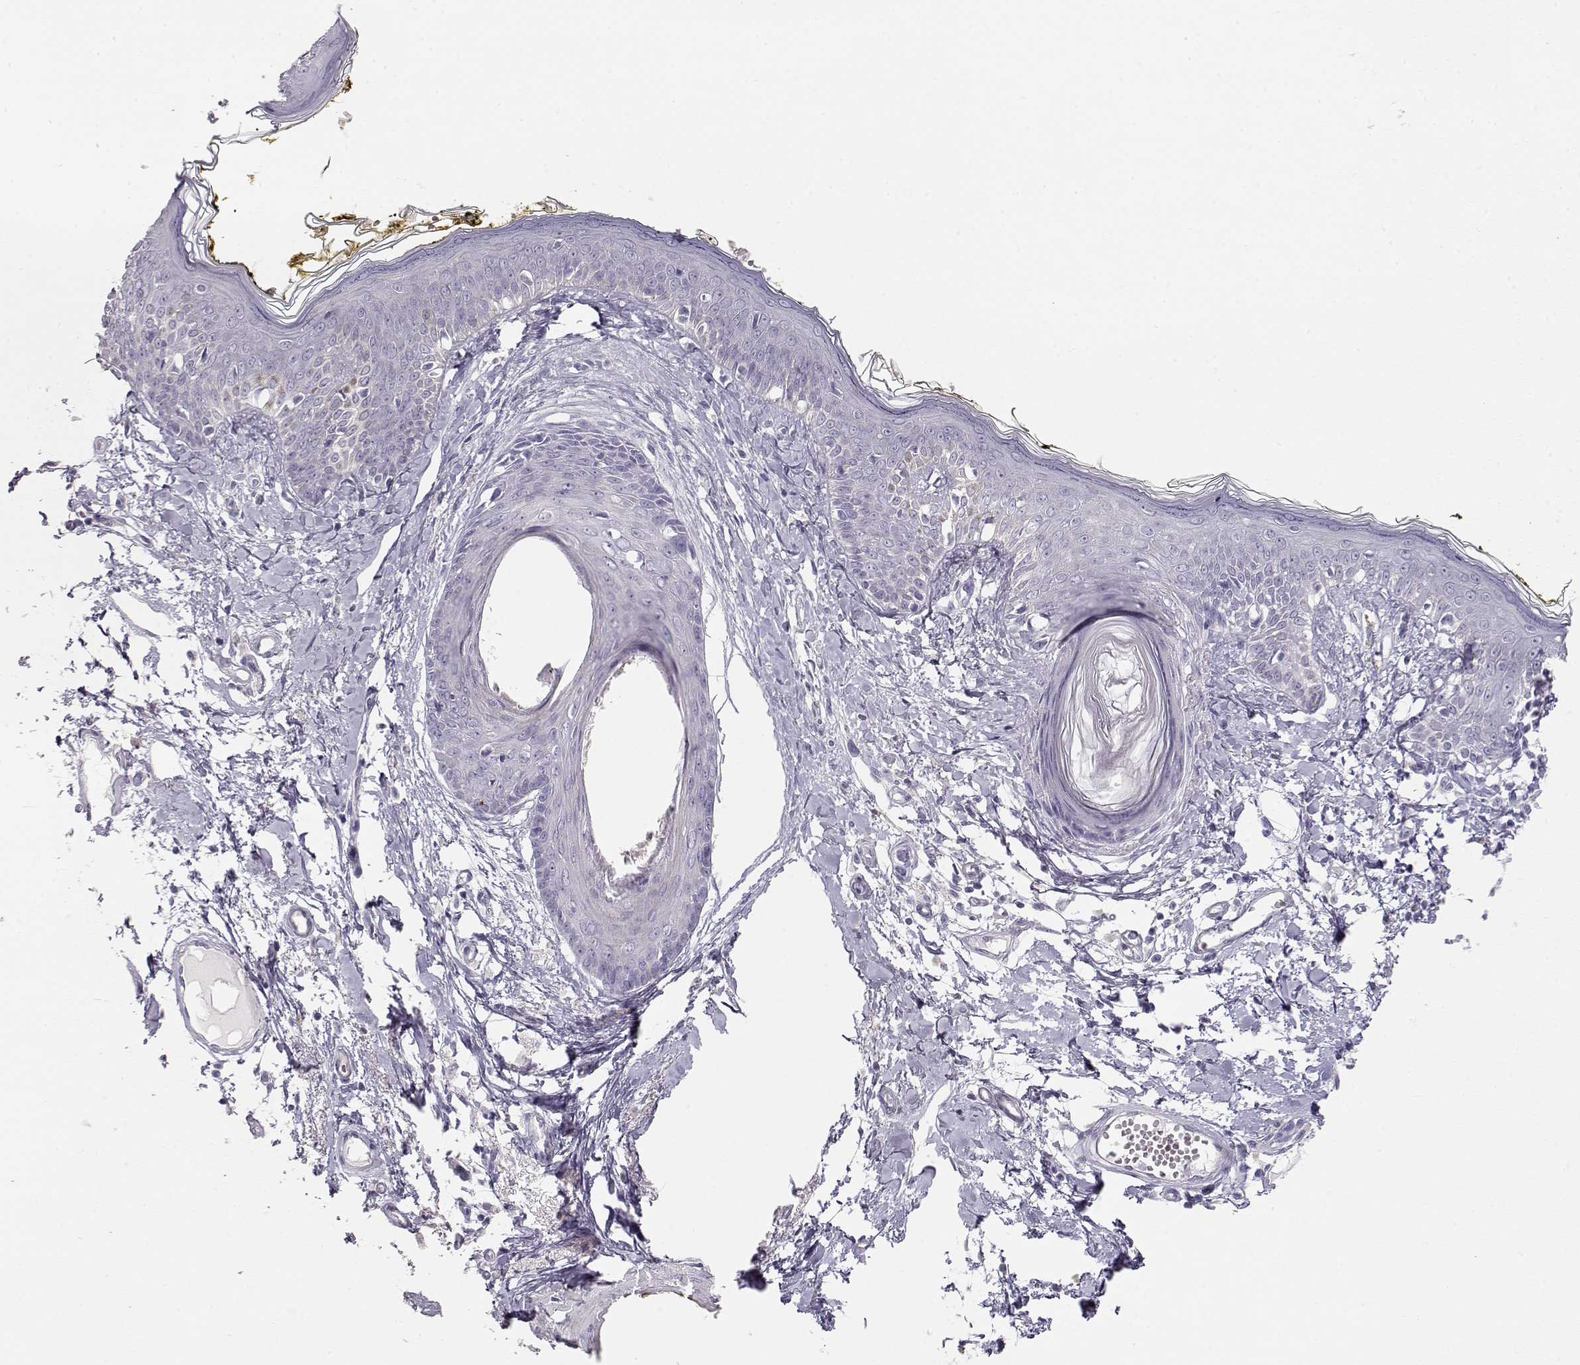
{"staining": {"intensity": "negative", "quantity": "none", "location": "none"}, "tissue": "skin", "cell_type": "Fibroblasts", "image_type": "normal", "snomed": [{"axis": "morphology", "description": "Normal tissue, NOS"}, {"axis": "topography", "description": "Skin"}], "caption": "Immunohistochemistry (IHC) of benign skin shows no expression in fibroblasts.", "gene": "NUTM1", "patient": {"sex": "male", "age": 76}}